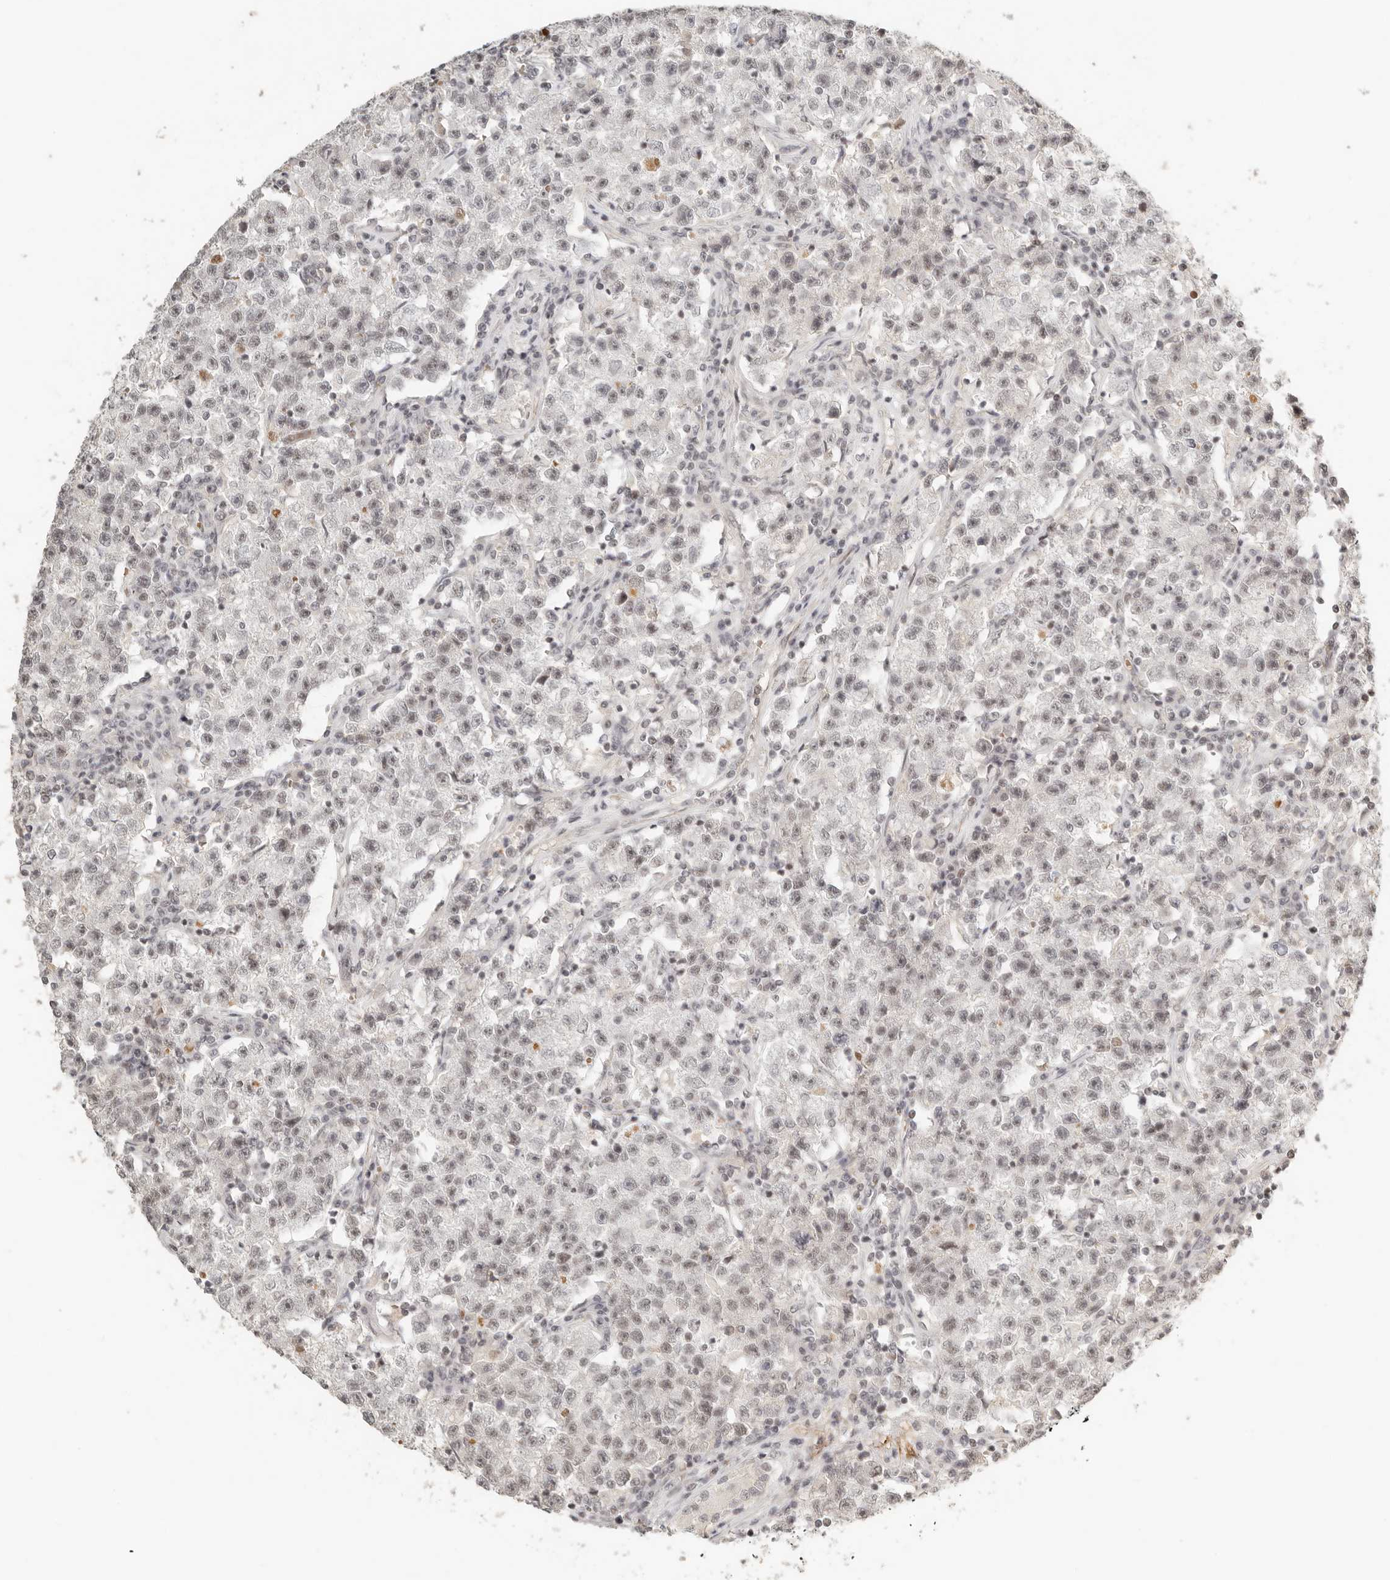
{"staining": {"intensity": "weak", "quantity": ">75%", "location": "nuclear"}, "tissue": "testis cancer", "cell_type": "Tumor cells", "image_type": "cancer", "snomed": [{"axis": "morphology", "description": "Seminoma, NOS"}, {"axis": "topography", "description": "Testis"}], "caption": "Protein staining of testis seminoma tissue demonstrates weak nuclear positivity in approximately >75% of tumor cells.", "gene": "GABPA", "patient": {"sex": "male", "age": 22}}